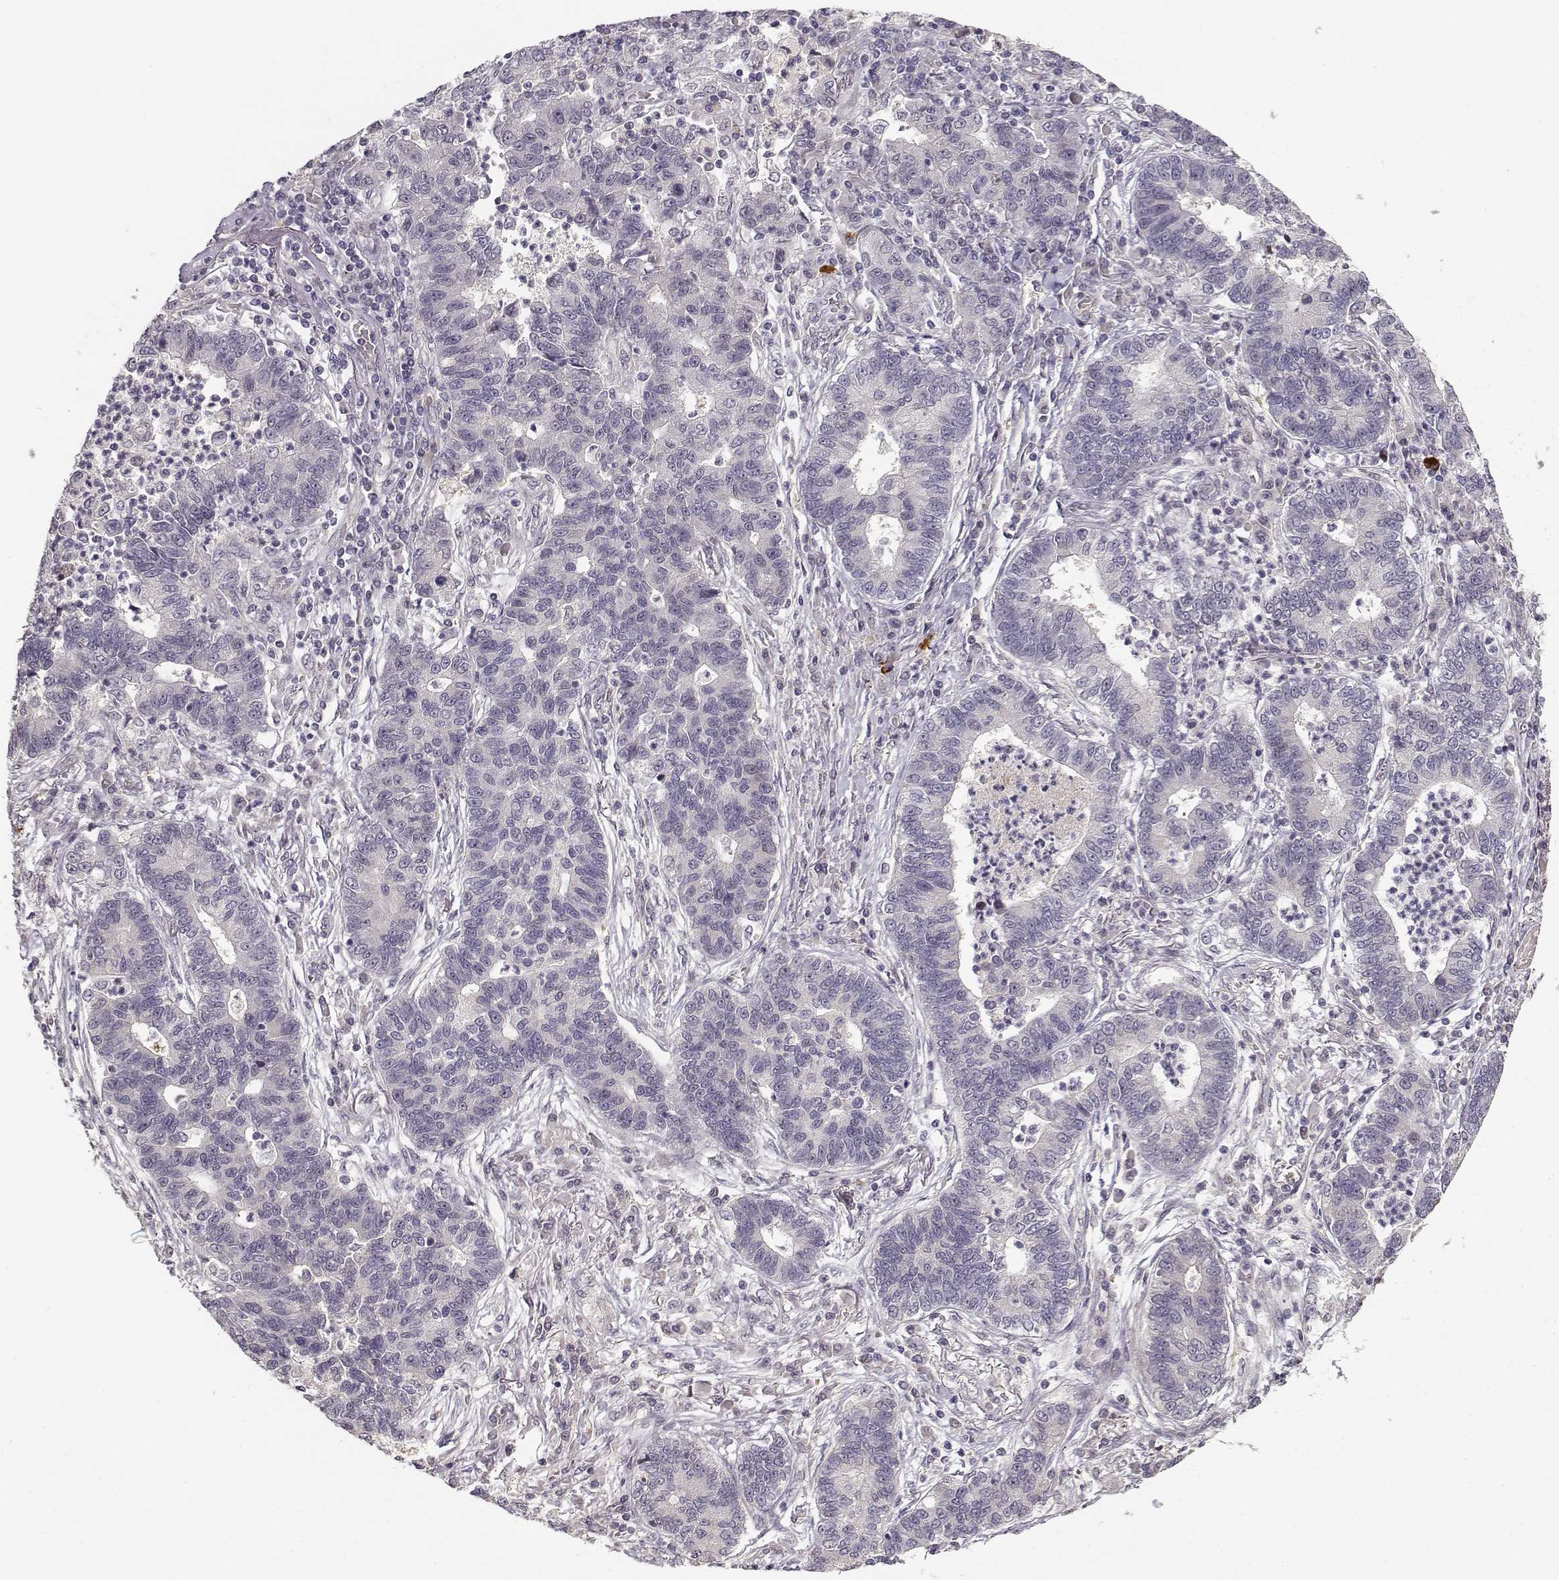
{"staining": {"intensity": "negative", "quantity": "none", "location": "none"}, "tissue": "lung cancer", "cell_type": "Tumor cells", "image_type": "cancer", "snomed": [{"axis": "morphology", "description": "Adenocarcinoma, NOS"}, {"axis": "topography", "description": "Lung"}], "caption": "Tumor cells show no significant expression in lung cancer. The staining is performed using DAB (3,3'-diaminobenzidine) brown chromogen with nuclei counter-stained in using hematoxylin.", "gene": "RGS9BP", "patient": {"sex": "female", "age": 57}}